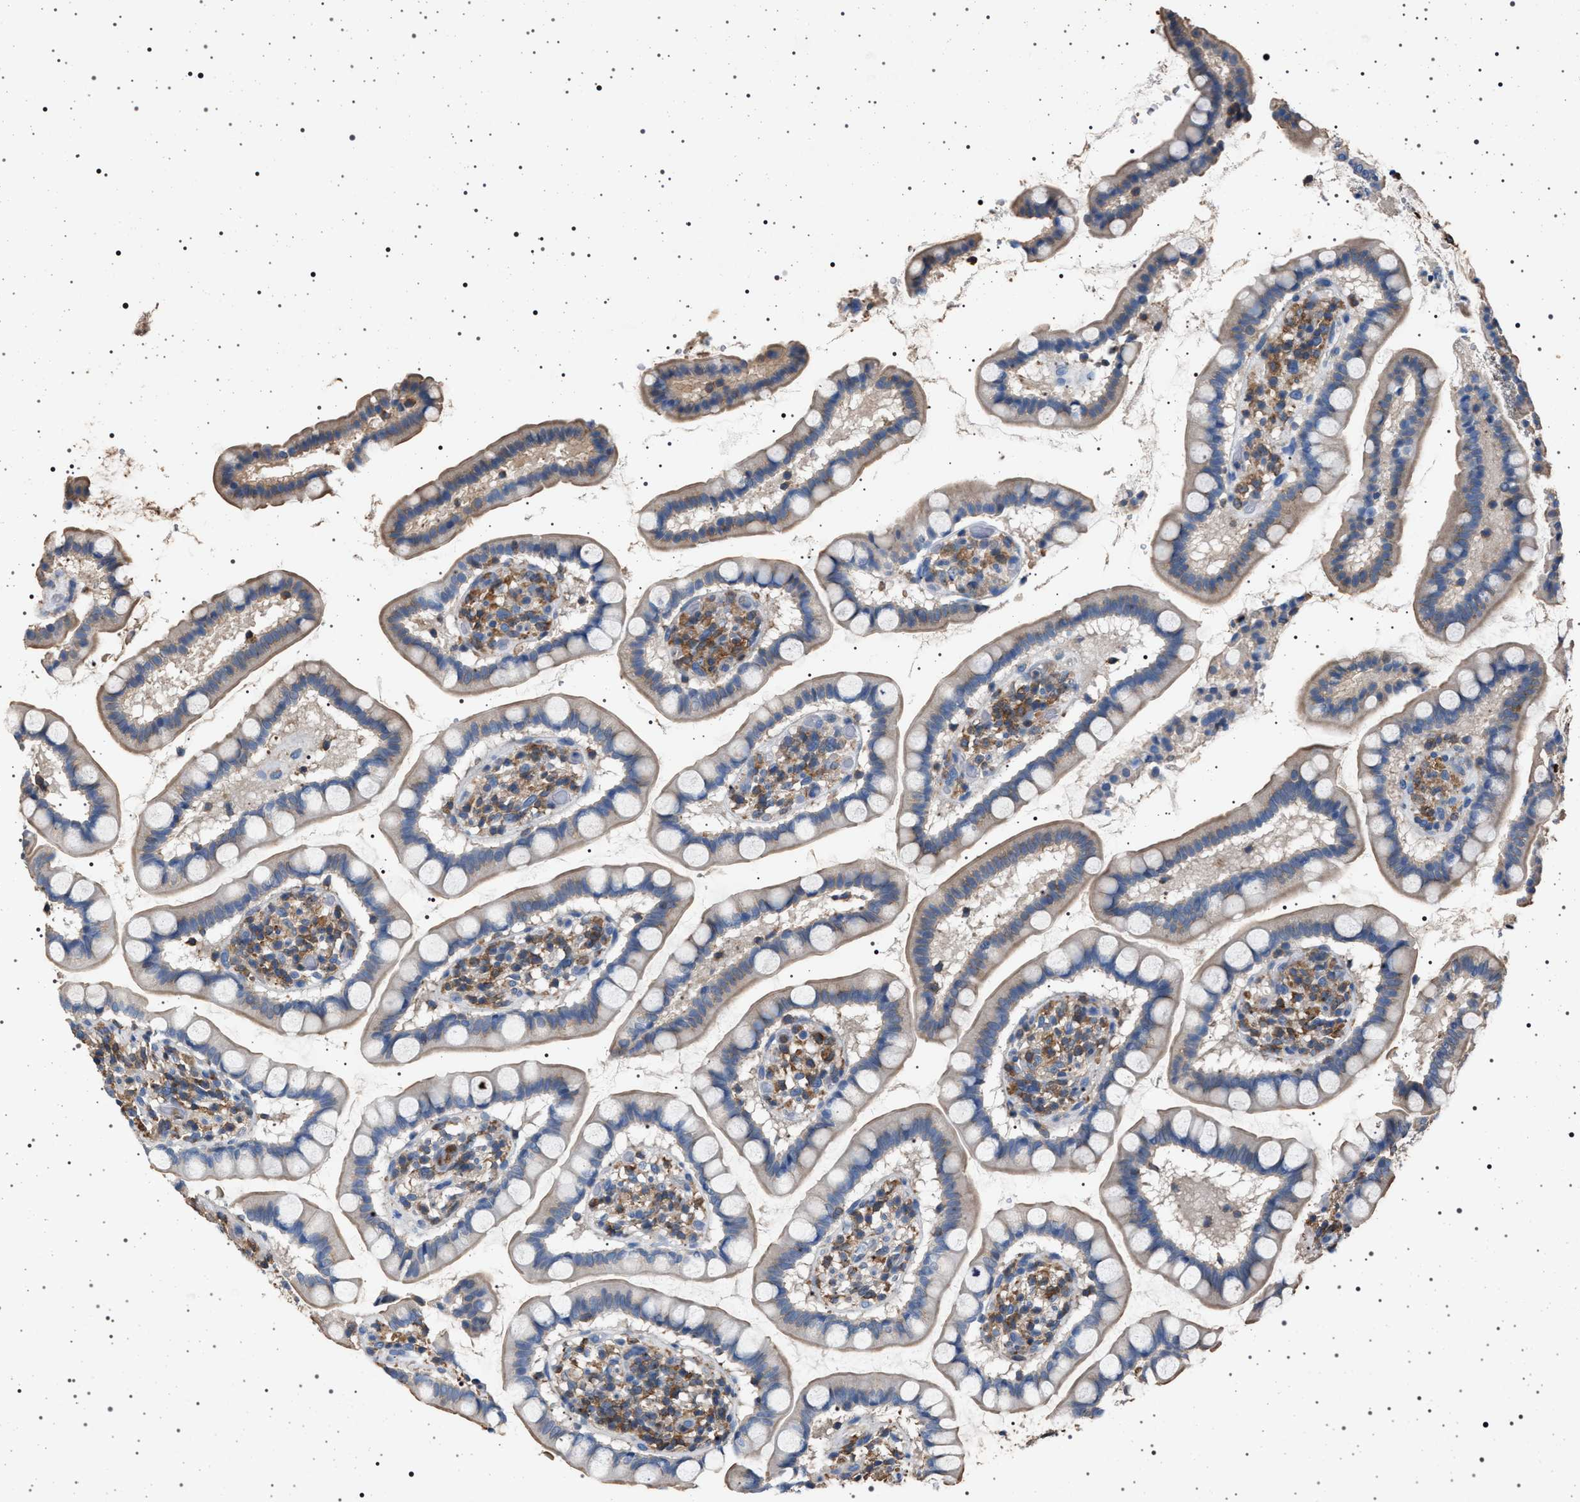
{"staining": {"intensity": "weak", "quantity": "<25%", "location": "cytoplasmic/membranous"}, "tissue": "small intestine", "cell_type": "Glandular cells", "image_type": "normal", "snomed": [{"axis": "morphology", "description": "Normal tissue, NOS"}, {"axis": "topography", "description": "Small intestine"}], "caption": "A high-resolution photomicrograph shows immunohistochemistry staining of unremarkable small intestine, which shows no significant expression in glandular cells. (DAB immunohistochemistry, high magnification).", "gene": "SMAP2", "patient": {"sex": "female", "age": 84}}